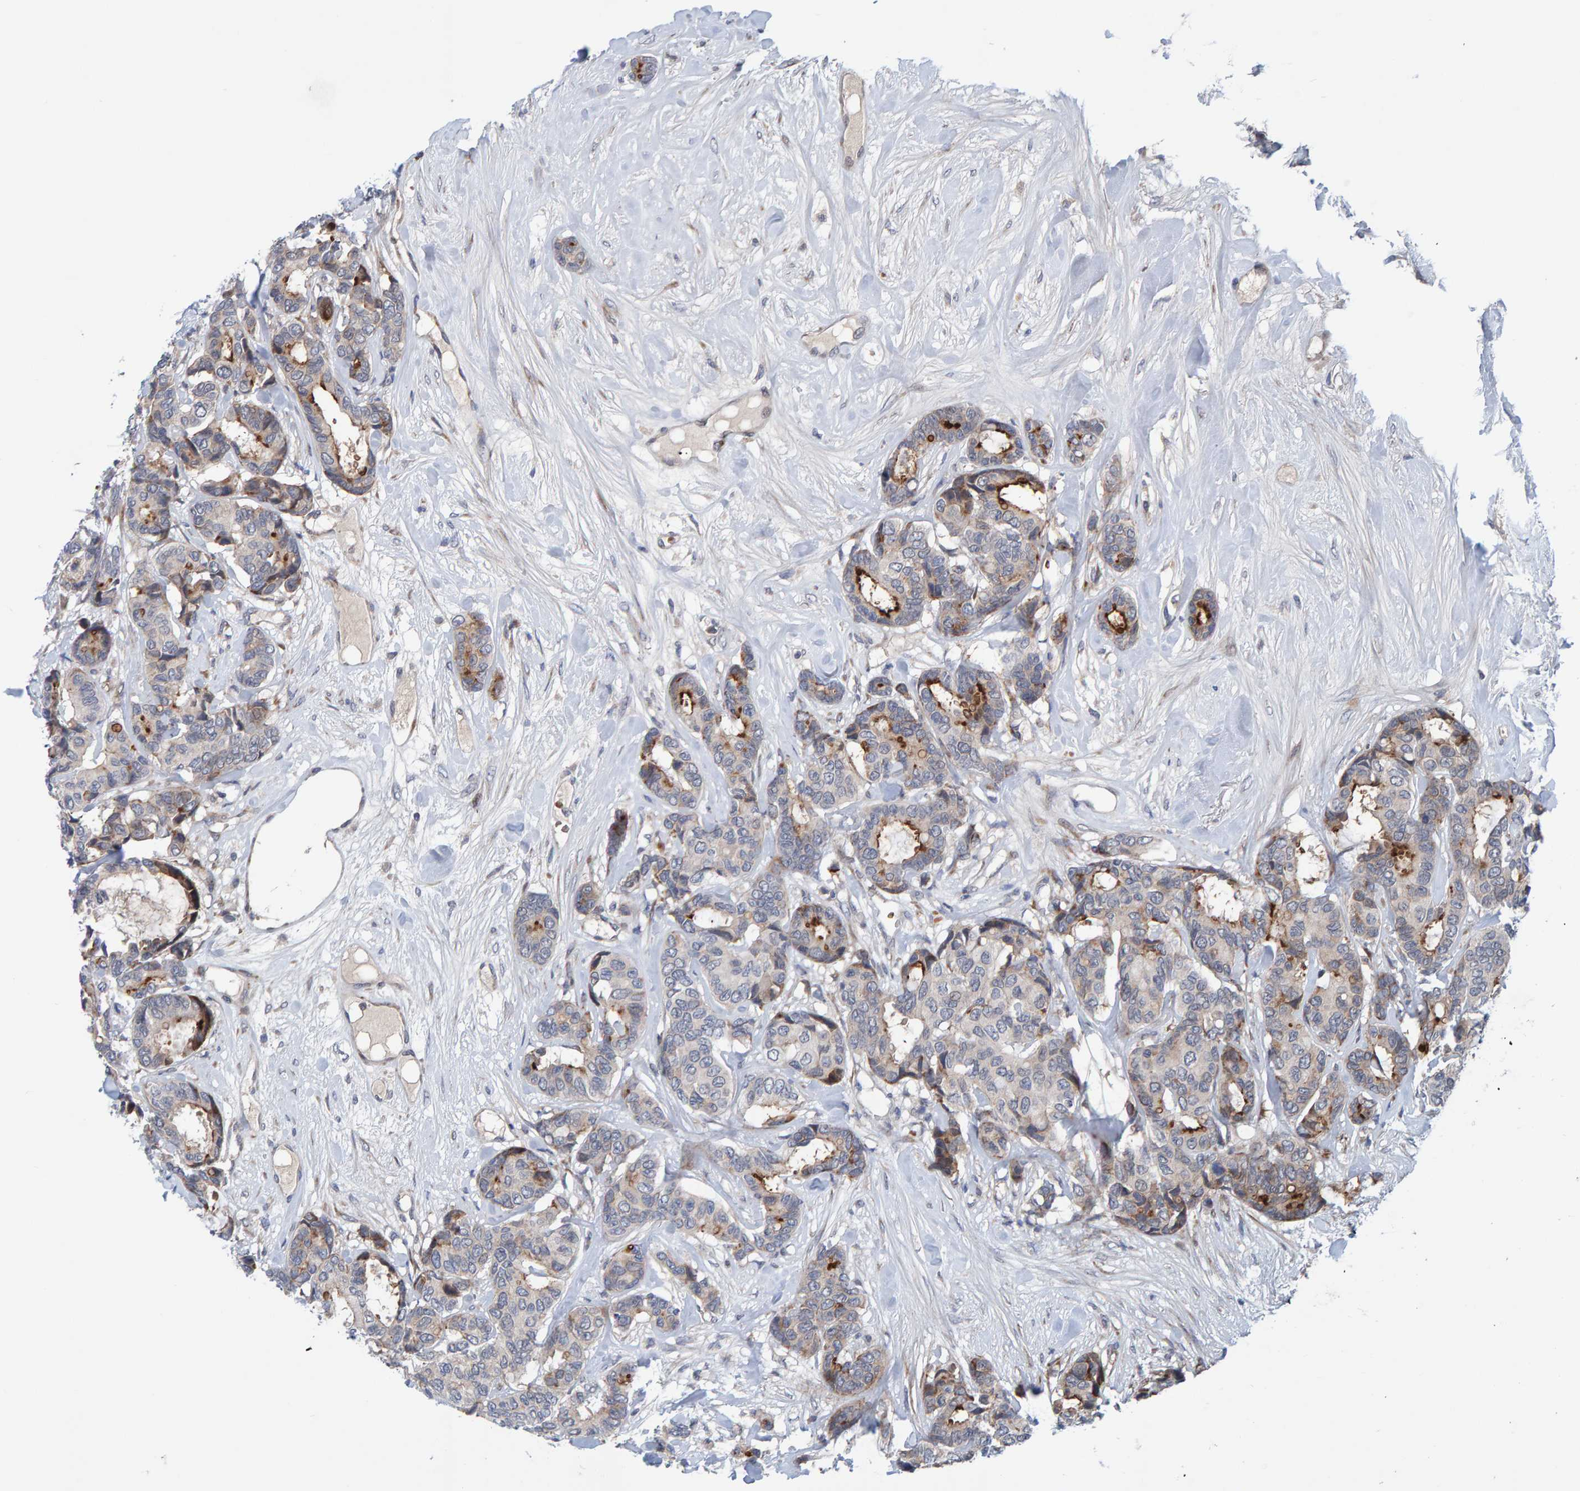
{"staining": {"intensity": "moderate", "quantity": "<25%", "location": "cytoplasmic/membranous"}, "tissue": "breast cancer", "cell_type": "Tumor cells", "image_type": "cancer", "snomed": [{"axis": "morphology", "description": "Duct carcinoma"}, {"axis": "topography", "description": "Breast"}], "caption": "Immunohistochemical staining of human invasive ductal carcinoma (breast) demonstrates low levels of moderate cytoplasmic/membranous protein staining in approximately <25% of tumor cells.", "gene": "MFSD6L", "patient": {"sex": "female", "age": 87}}